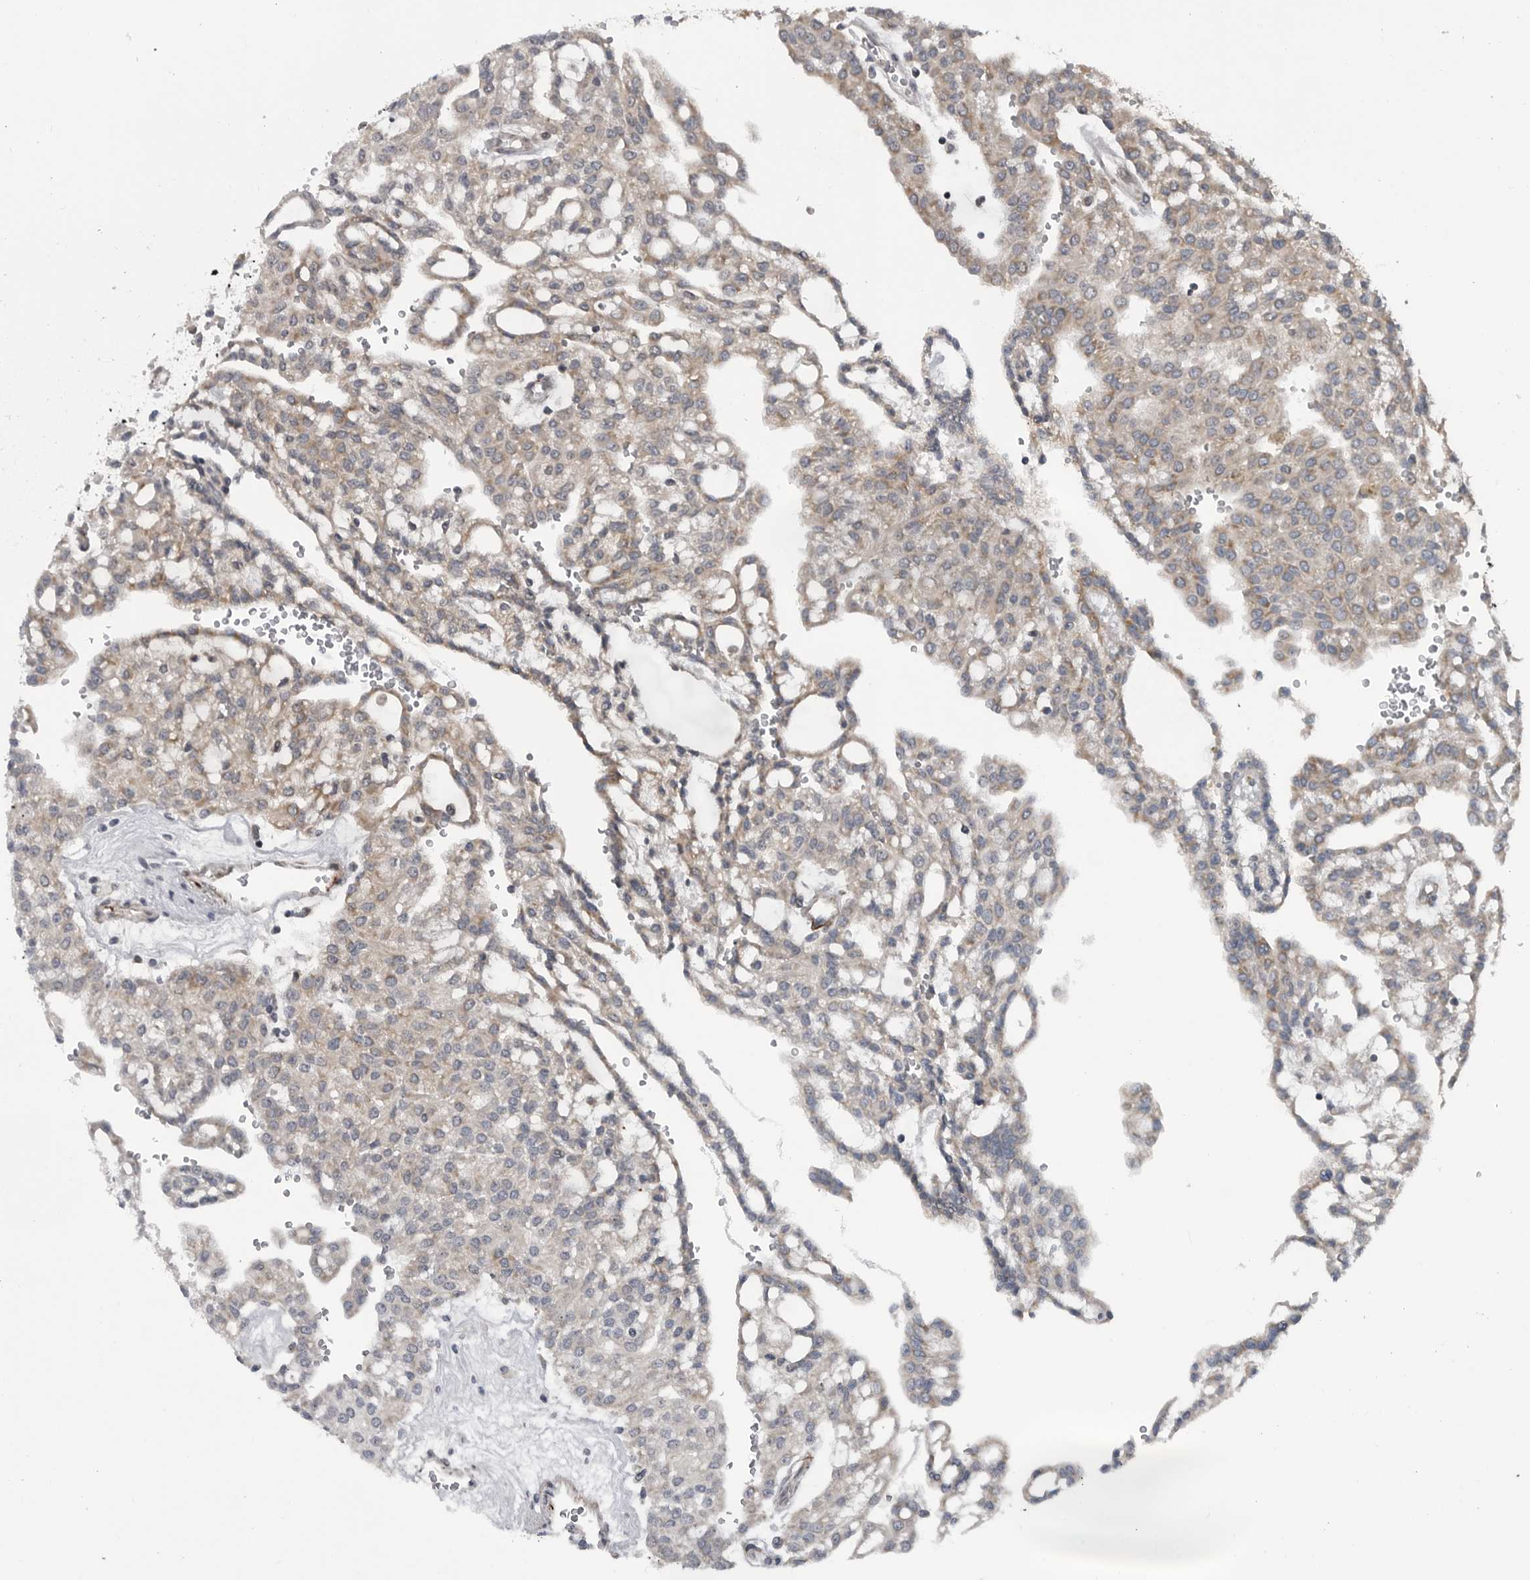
{"staining": {"intensity": "weak", "quantity": "25%-75%", "location": "cytoplasmic/membranous"}, "tissue": "renal cancer", "cell_type": "Tumor cells", "image_type": "cancer", "snomed": [{"axis": "morphology", "description": "Adenocarcinoma, NOS"}, {"axis": "topography", "description": "Kidney"}], "caption": "Weak cytoplasmic/membranous staining is identified in approximately 25%-75% of tumor cells in renal cancer.", "gene": "FAAP100", "patient": {"sex": "male", "age": 63}}